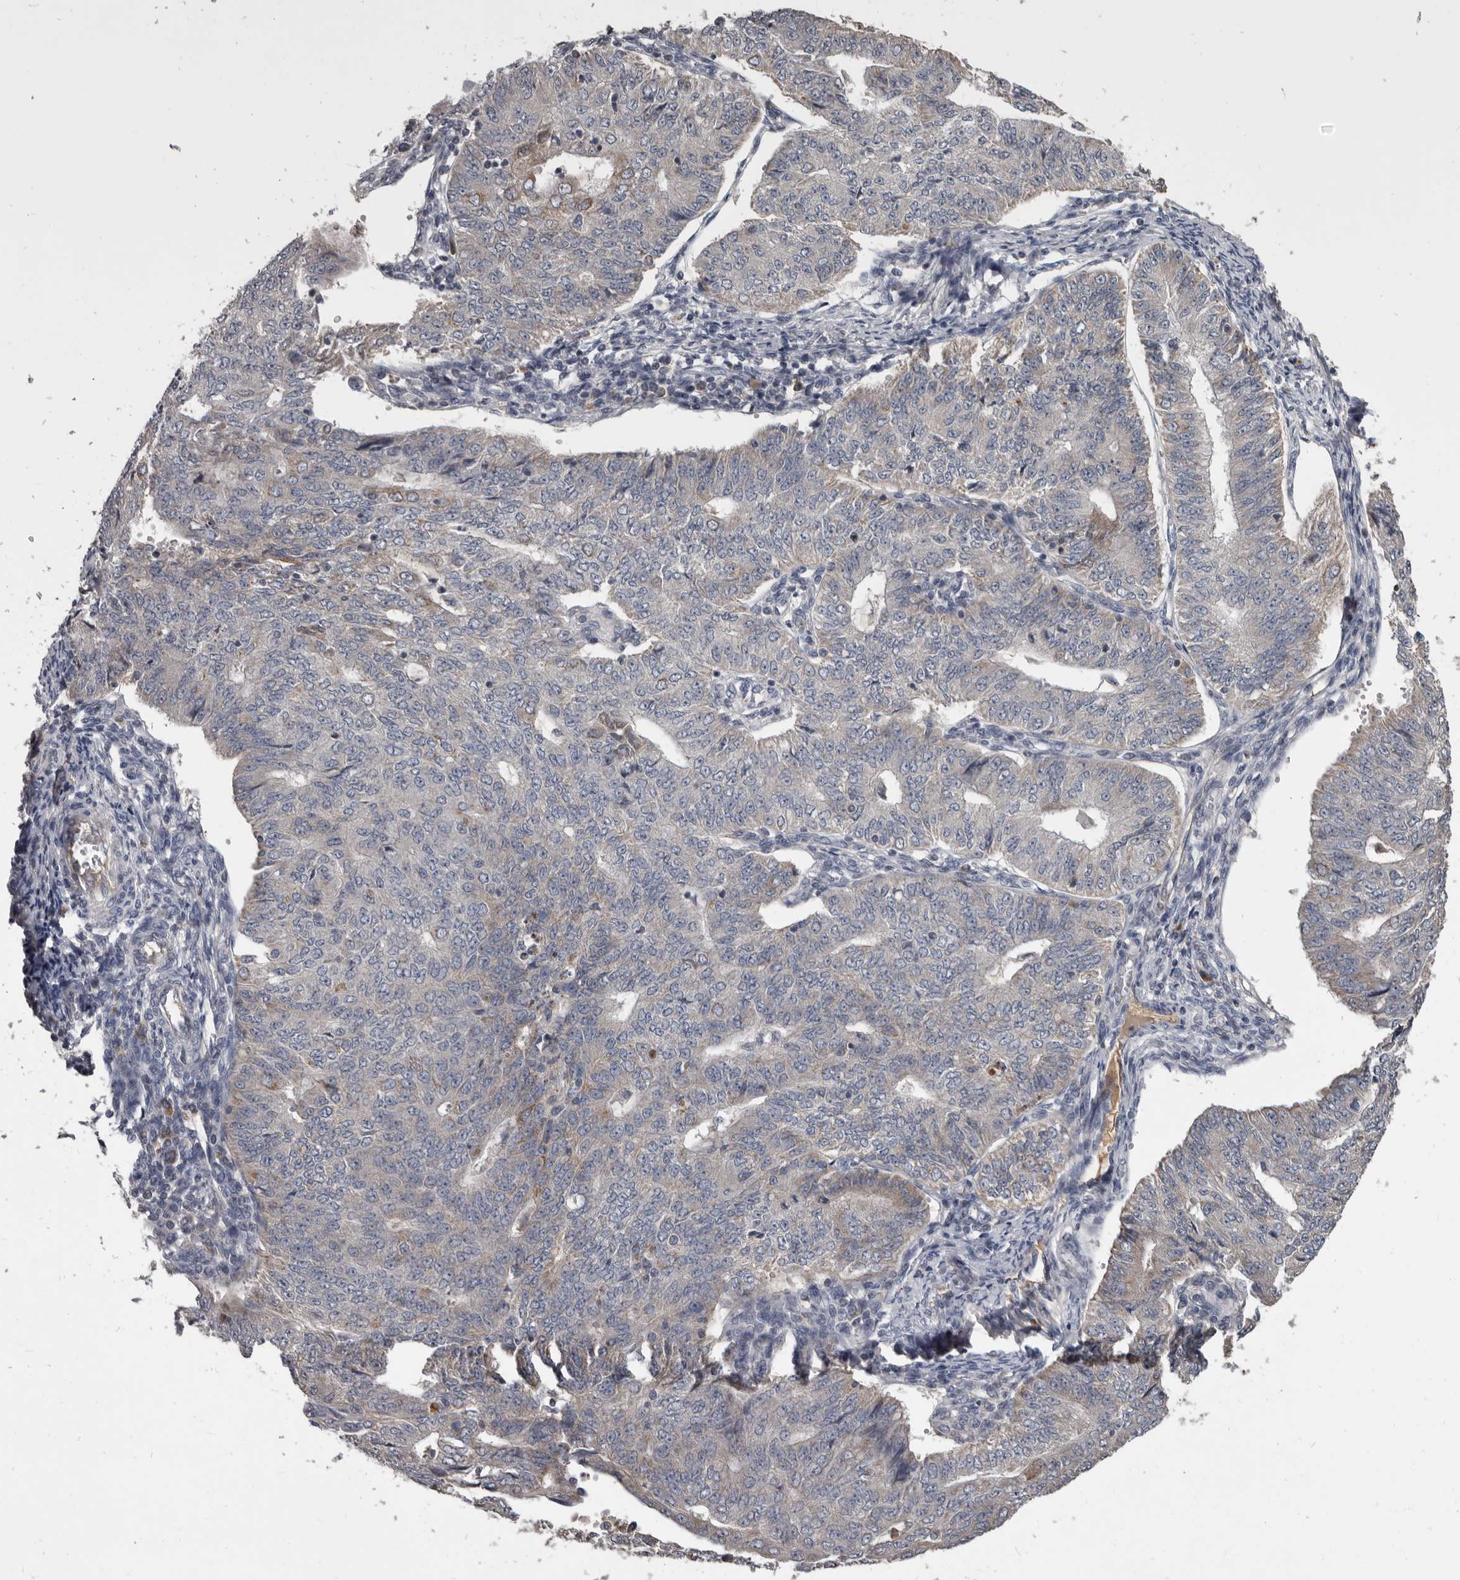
{"staining": {"intensity": "weak", "quantity": "<25%", "location": "cytoplasmic/membranous"}, "tissue": "endometrial cancer", "cell_type": "Tumor cells", "image_type": "cancer", "snomed": [{"axis": "morphology", "description": "Adenocarcinoma, NOS"}, {"axis": "topography", "description": "Endometrium"}], "caption": "Tumor cells show no significant positivity in endometrial cancer (adenocarcinoma).", "gene": "ALDH5A1", "patient": {"sex": "female", "age": 32}}